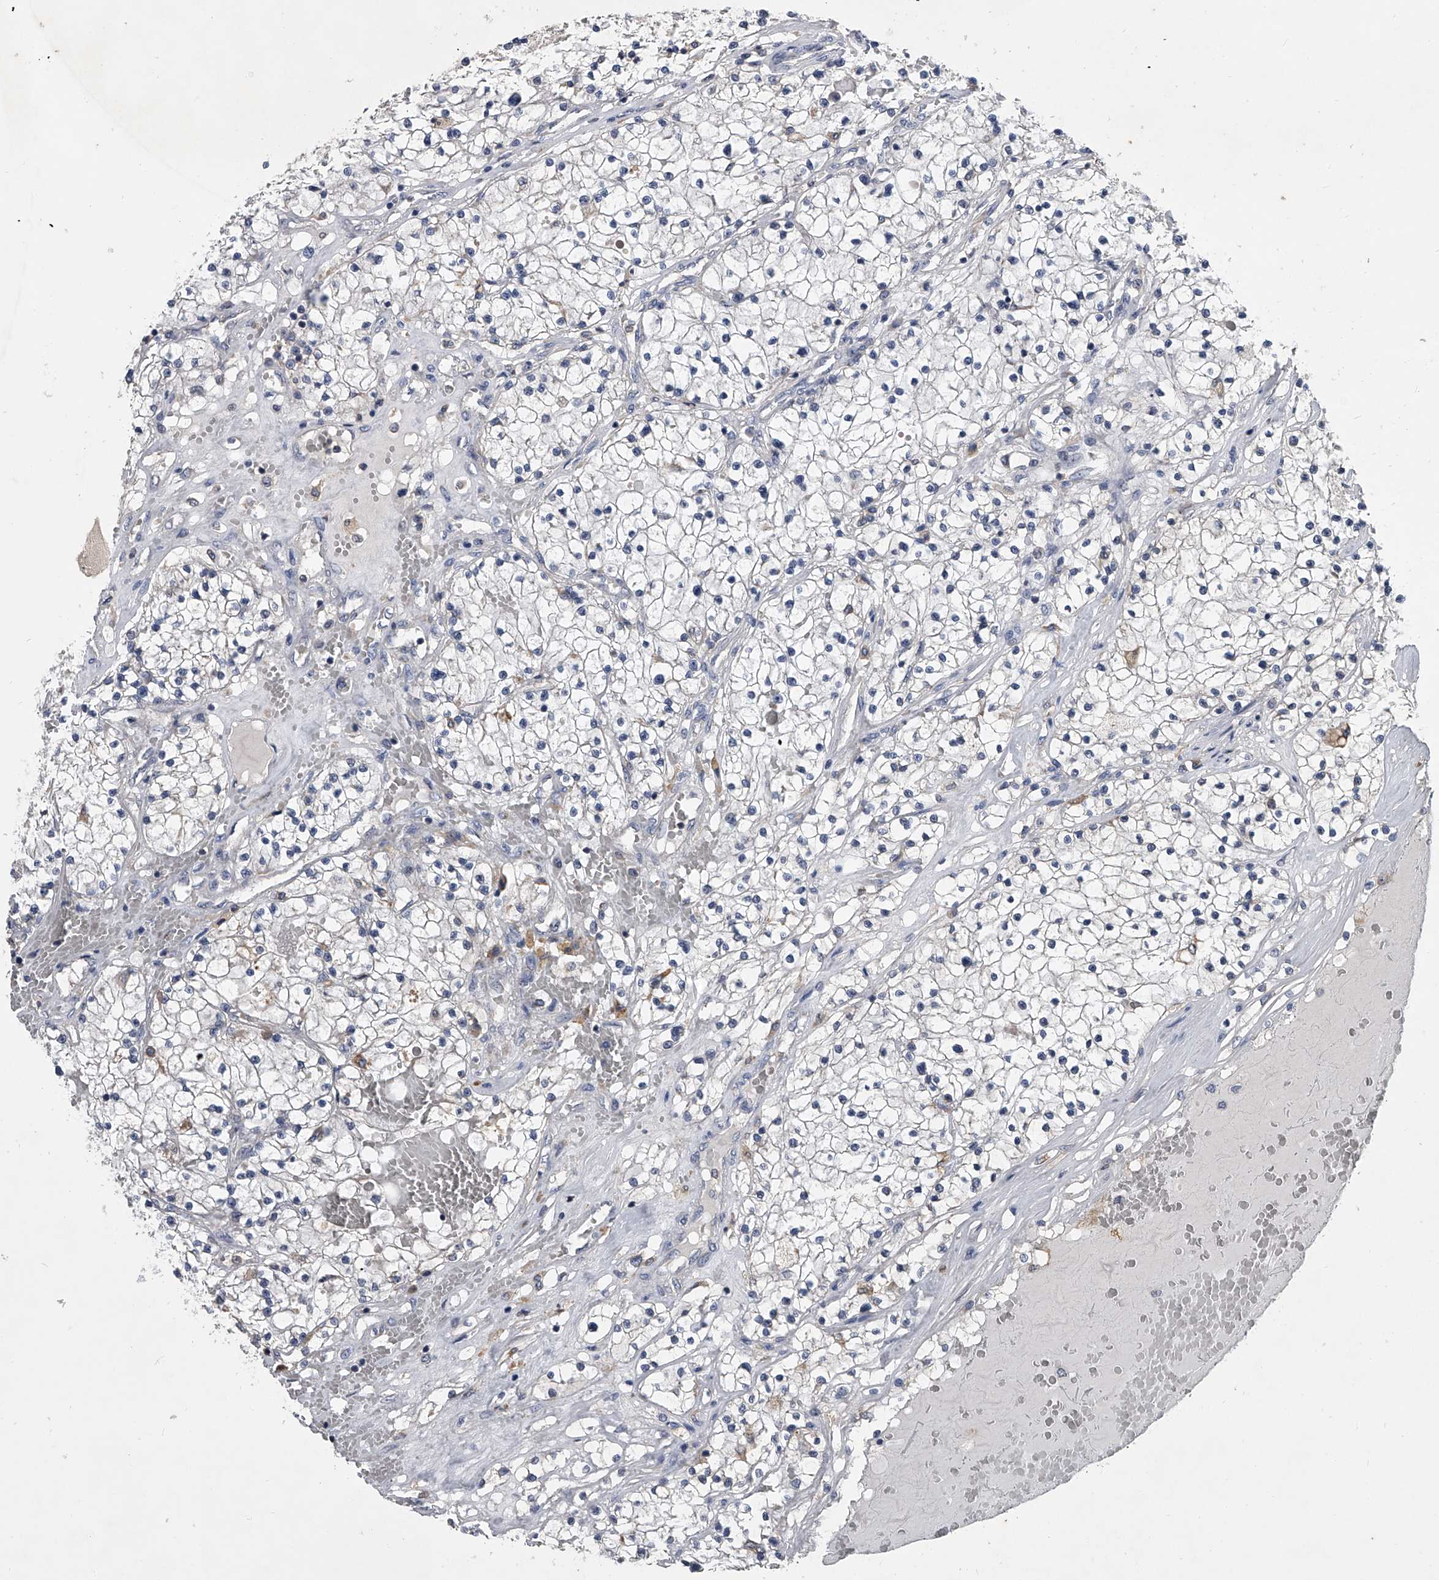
{"staining": {"intensity": "negative", "quantity": "none", "location": "none"}, "tissue": "renal cancer", "cell_type": "Tumor cells", "image_type": "cancer", "snomed": [{"axis": "morphology", "description": "Normal tissue, NOS"}, {"axis": "morphology", "description": "Adenocarcinoma, NOS"}, {"axis": "topography", "description": "Kidney"}], "caption": "Immunohistochemistry (IHC) photomicrograph of neoplastic tissue: renal cancer (adenocarcinoma) stained with DAB (3,3'-diaminobenzidine) displays no significant protein positivity in tumor cells.", "gene": "MAP4K3", "patient": {"sex": "male", "age": 68}}